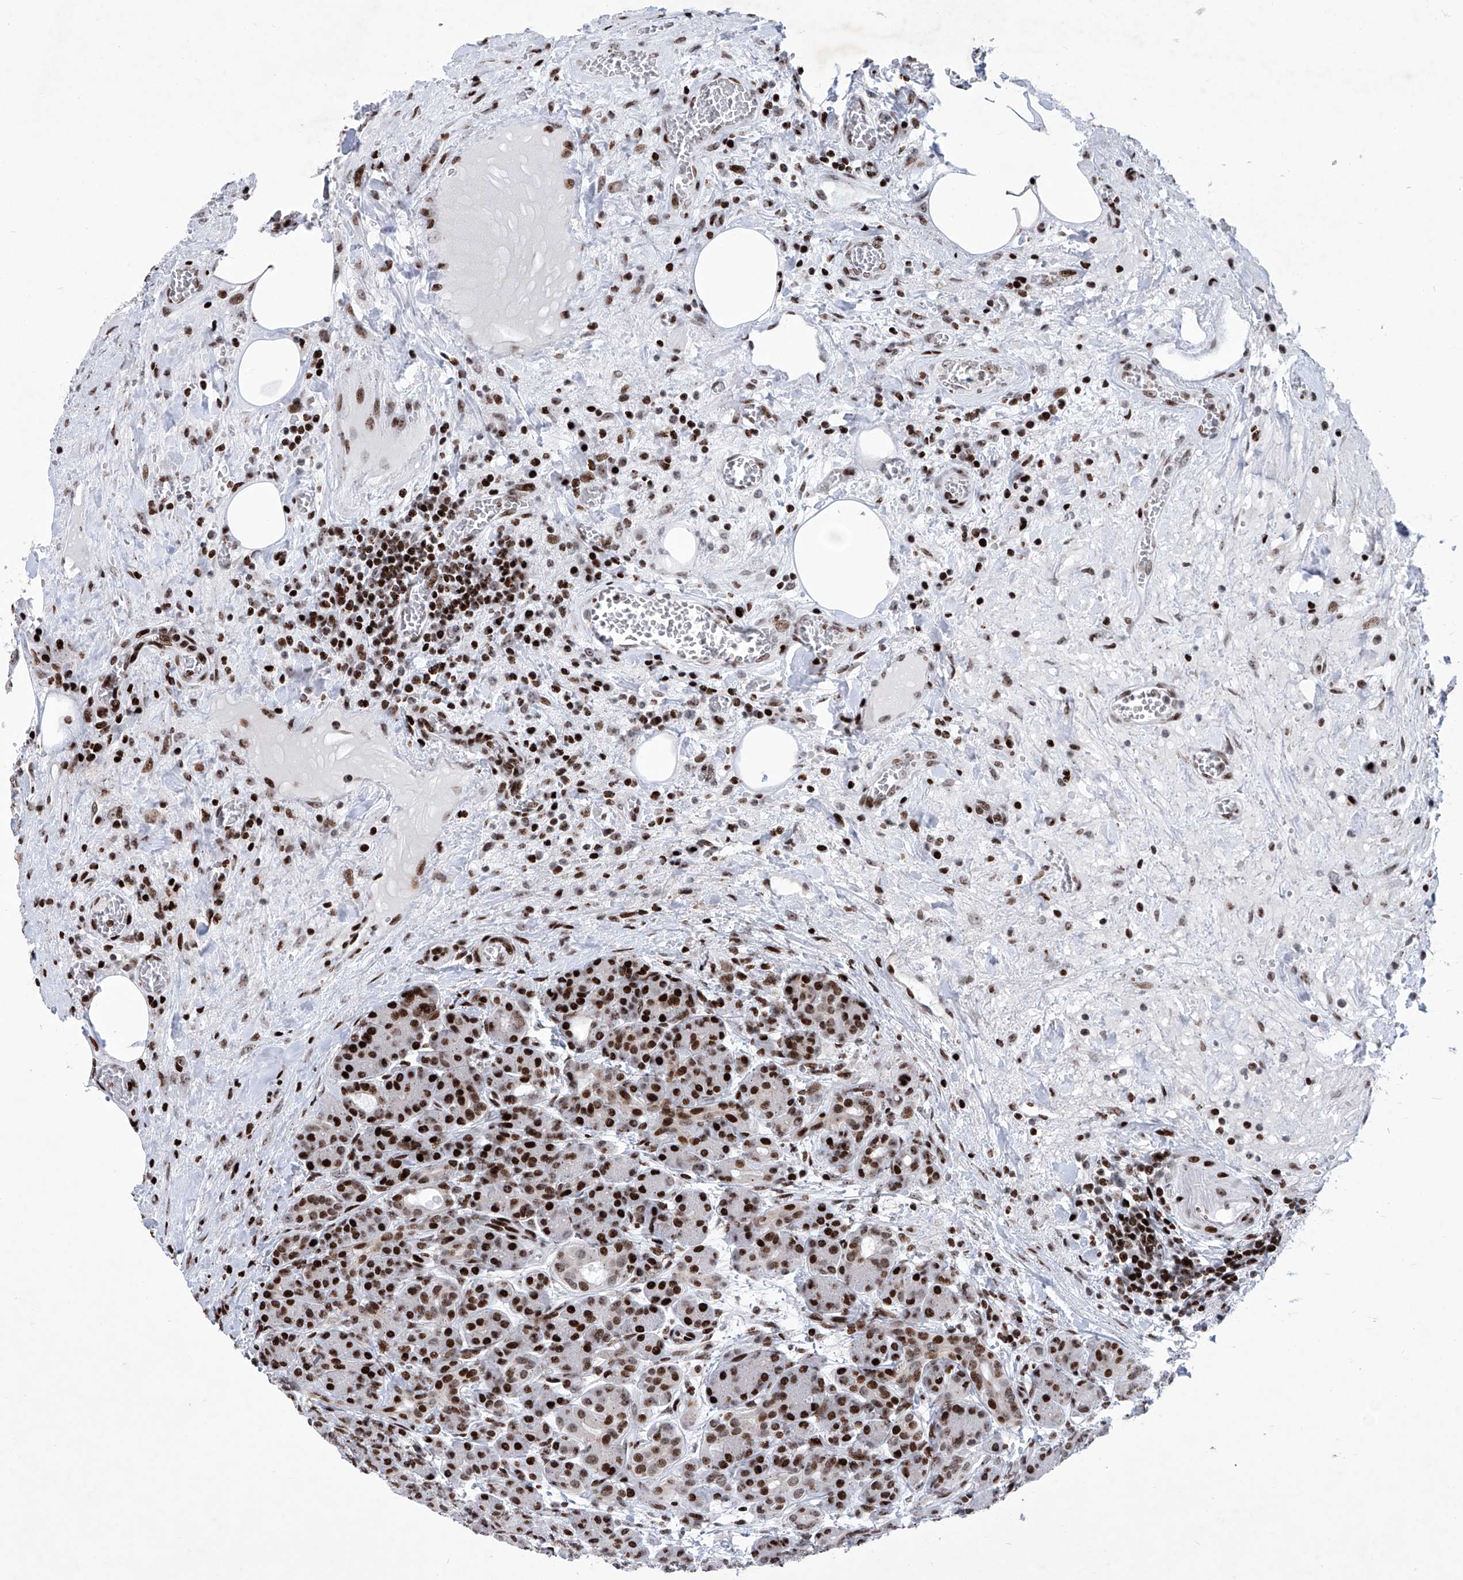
{"staining": {"intensity": "strong", "quantity": ">75%", "location": "nuclear"}, "tissue": "pancreas", "cell_type": "Exocrine glandular cells", "image_type": "normal", "snomed": [{"axis": "morphology", "description": "Normal tissue, NOS"}, {"axis": "topography", "description": "Pancreas"}], "caption": "A photomicrograph of human pancreas stained for a protein displays strong nuclear brown staining in exocrine glandular cells. (brown staining indicates protein expression, while blue staining denotes nuclei).", "gene": "HEY2", "patient": {"sex": "male", "age": 63}}